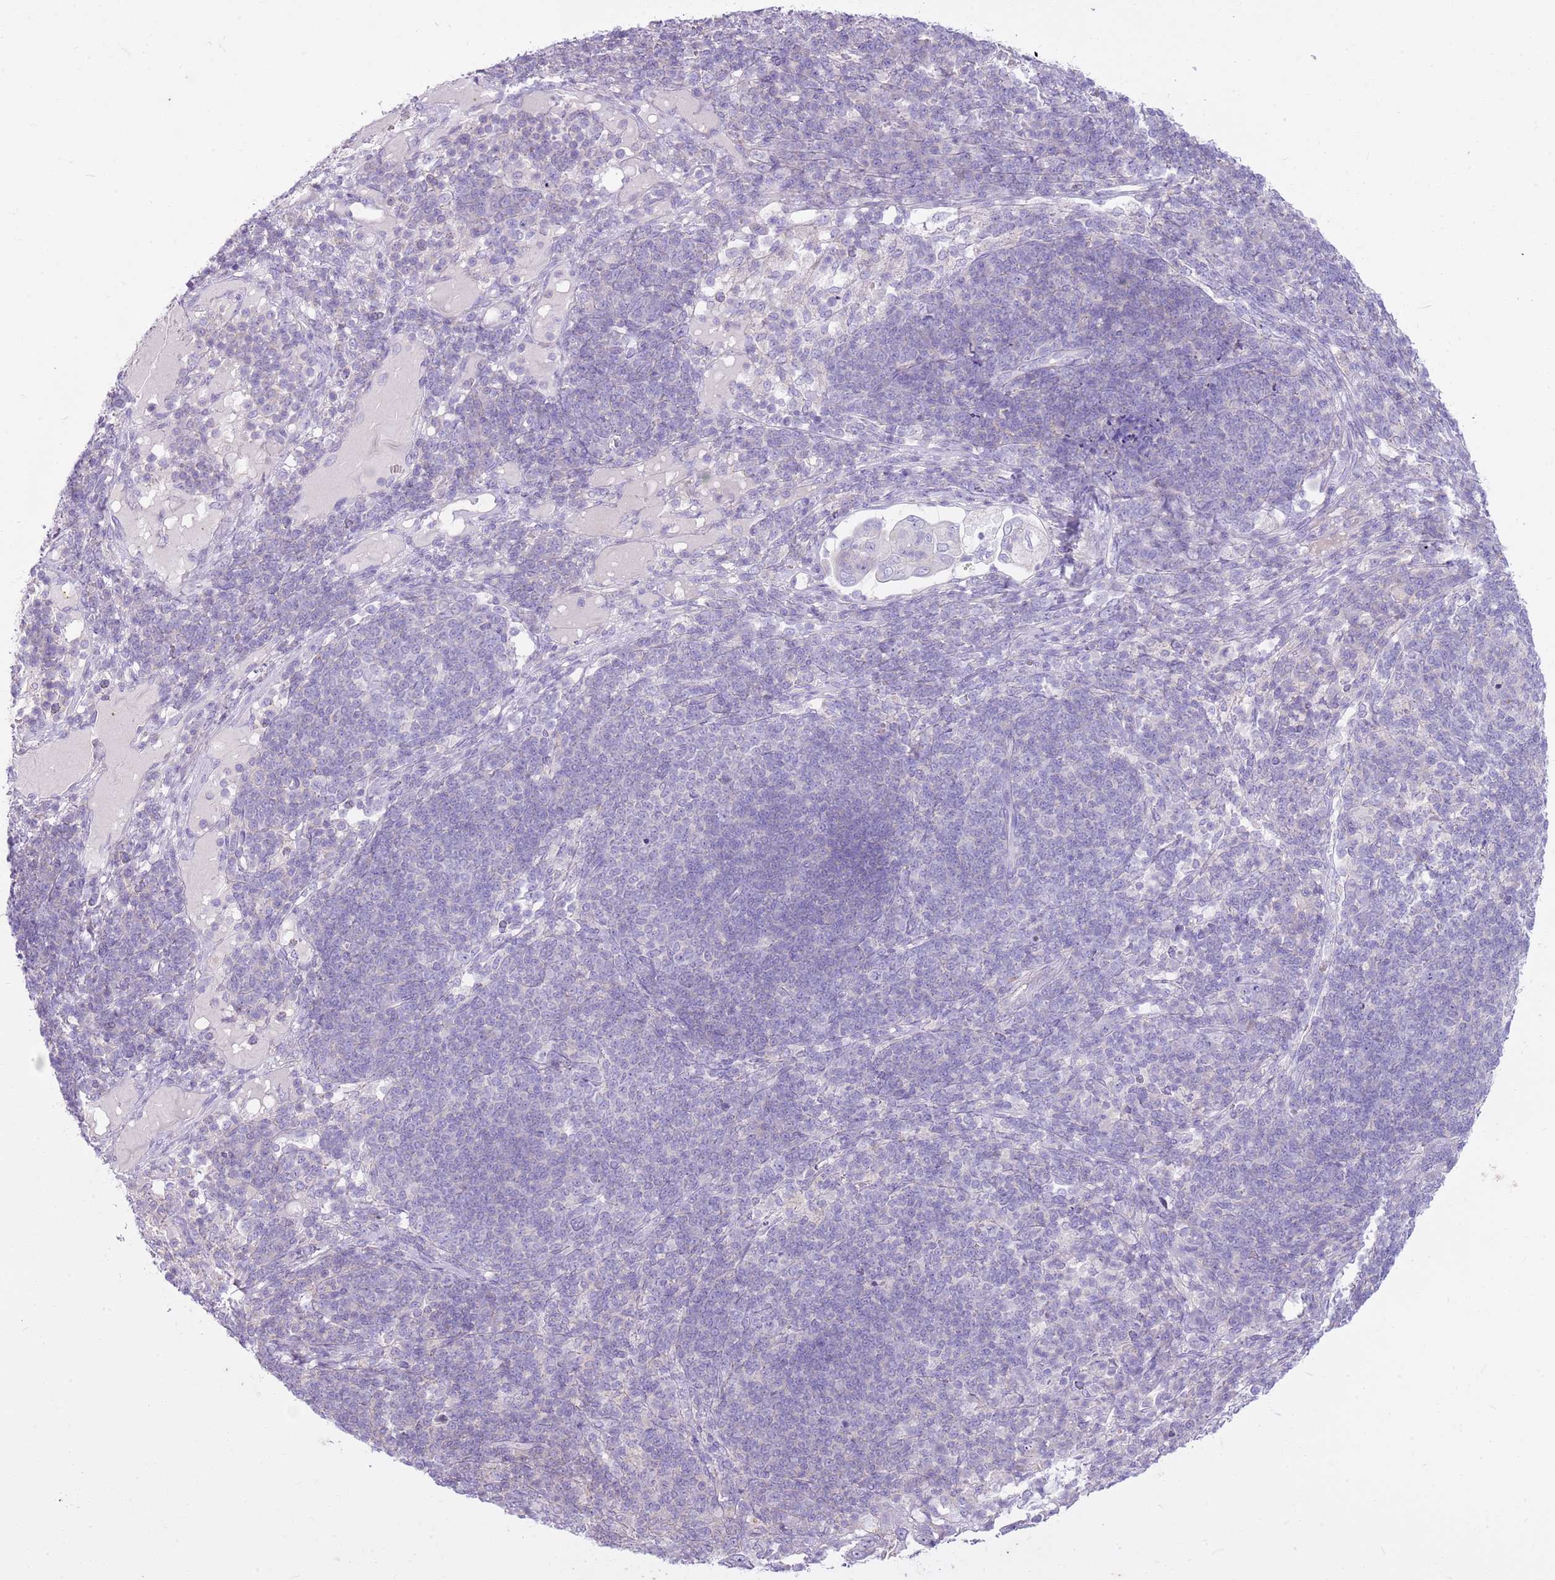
{"staining": {"intensity": "negative", "quantity": "none", "location": "none"}, "tissue": "pancreatic cancer", "cell_type": "Tumor cells", "image_type": "cancer", "snomed": [{"axis": "morphology", "description": "Normal tissue, NOS"}, {"axis": "morphology", "description": "Adenocarcinoma, NOS"}, {"axis": "topography", "description": "Lymph node"}, {"axis": "topography", "description": "Pancreas"}], "caption": "IHC of human pancreatic cancer reveals no expression in tumor cells.", "gene": "CNPPD1", "patient": {"sex": "female", "age": 67}}